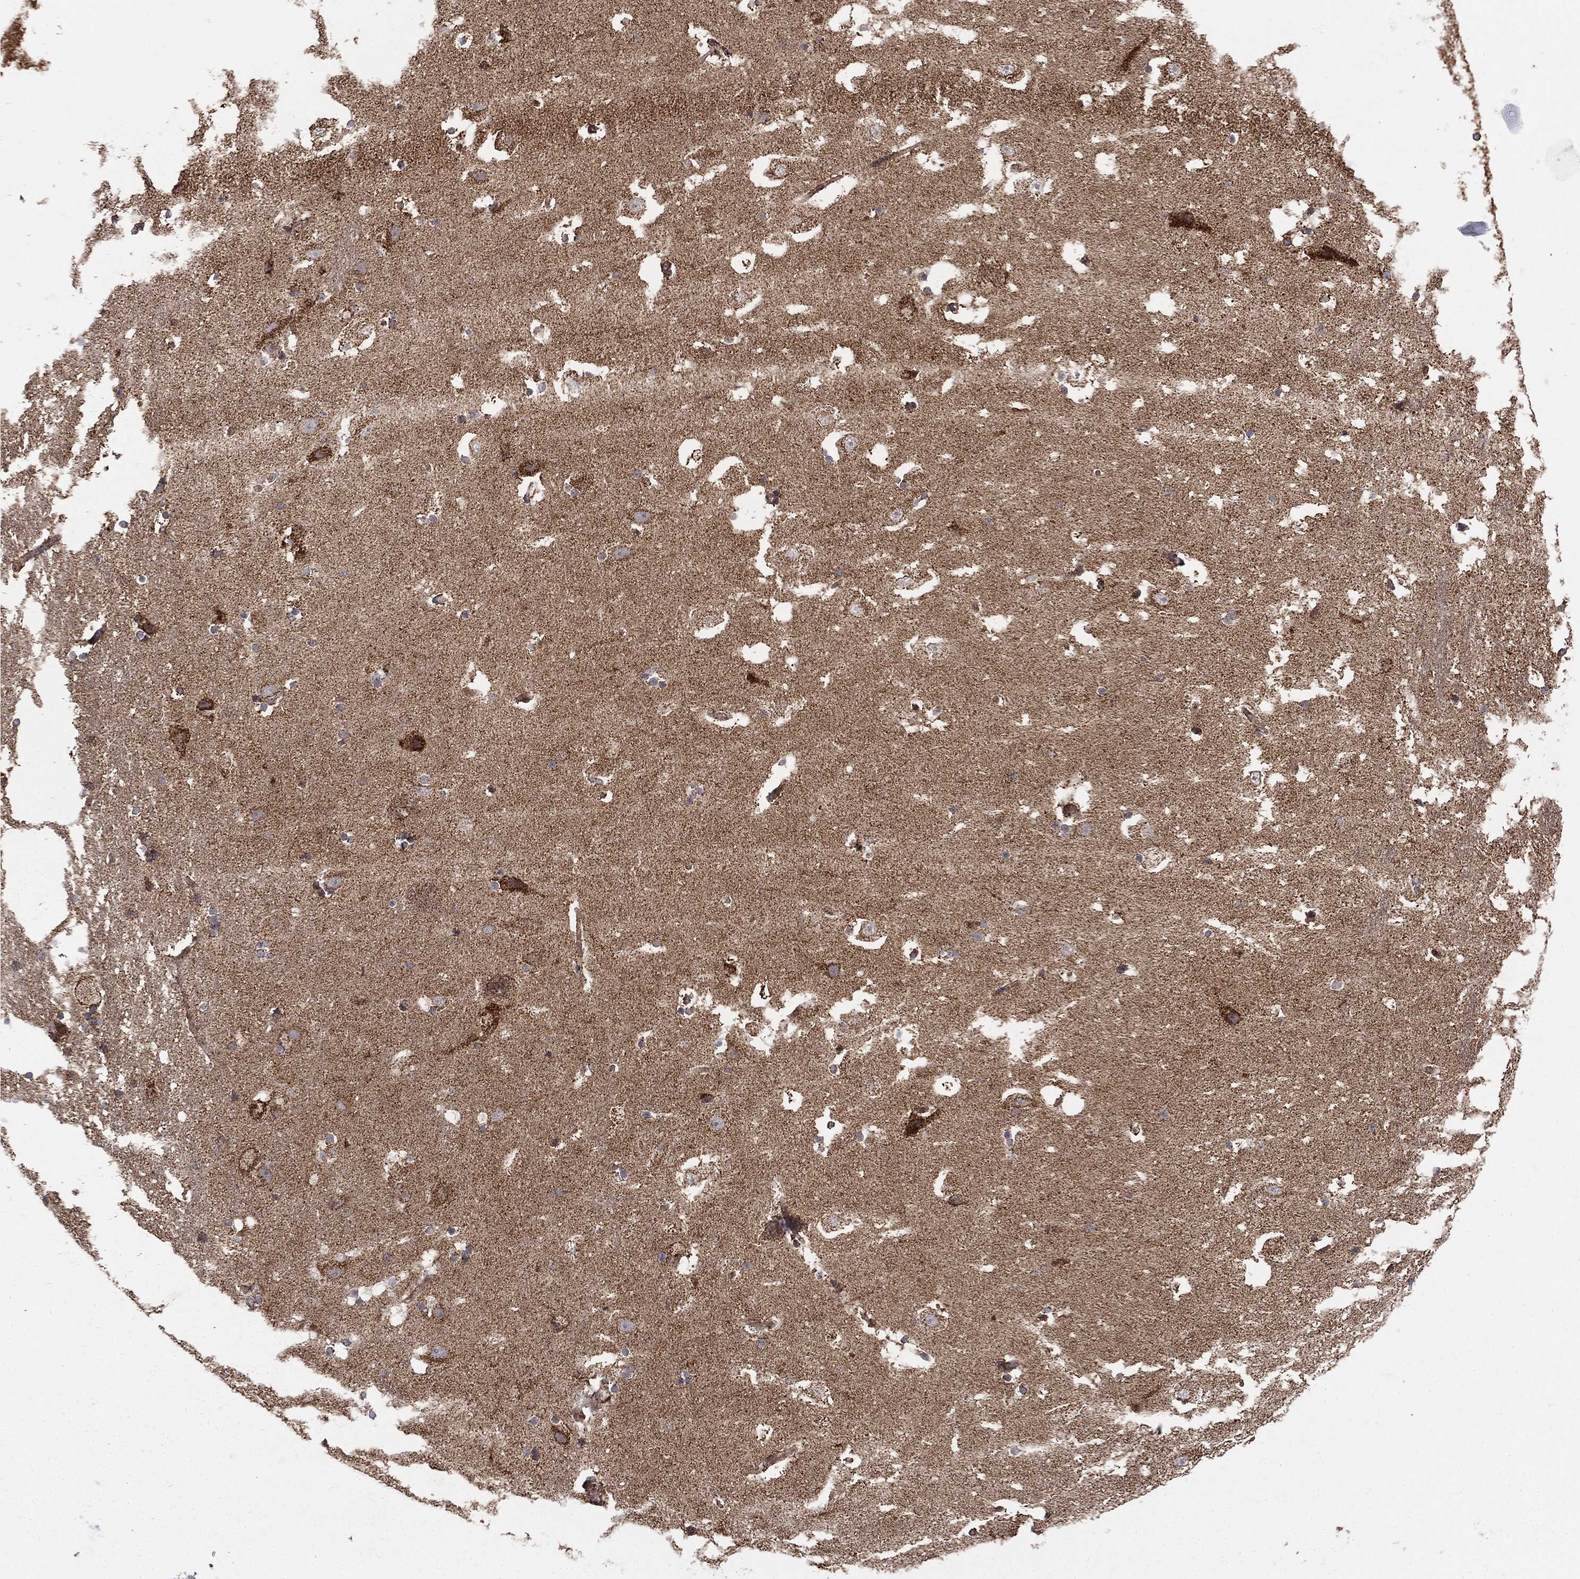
{"staining": {"intensity": "negative", "quantity": "none", "location": "none"}, "tissue": "hippocampus", "cell_type": "Glial cells", "image_type": "normal", "snomed": [{"axis": "morphology", "description": "Normal tissue, NOS"}, {"axis": "topography", "description": "Hippocampus"}], "caption": "DAB (3,3'-diaminobenzidine) immunohistochemical staining of unremarkable hippocampus shows no significant positivity in glial cells. (DAB immunohistochemistry (IHC) with hematoxylin counter stain).", "gene": "MTOR", "patient": {"sex": "male", "age": 51}}